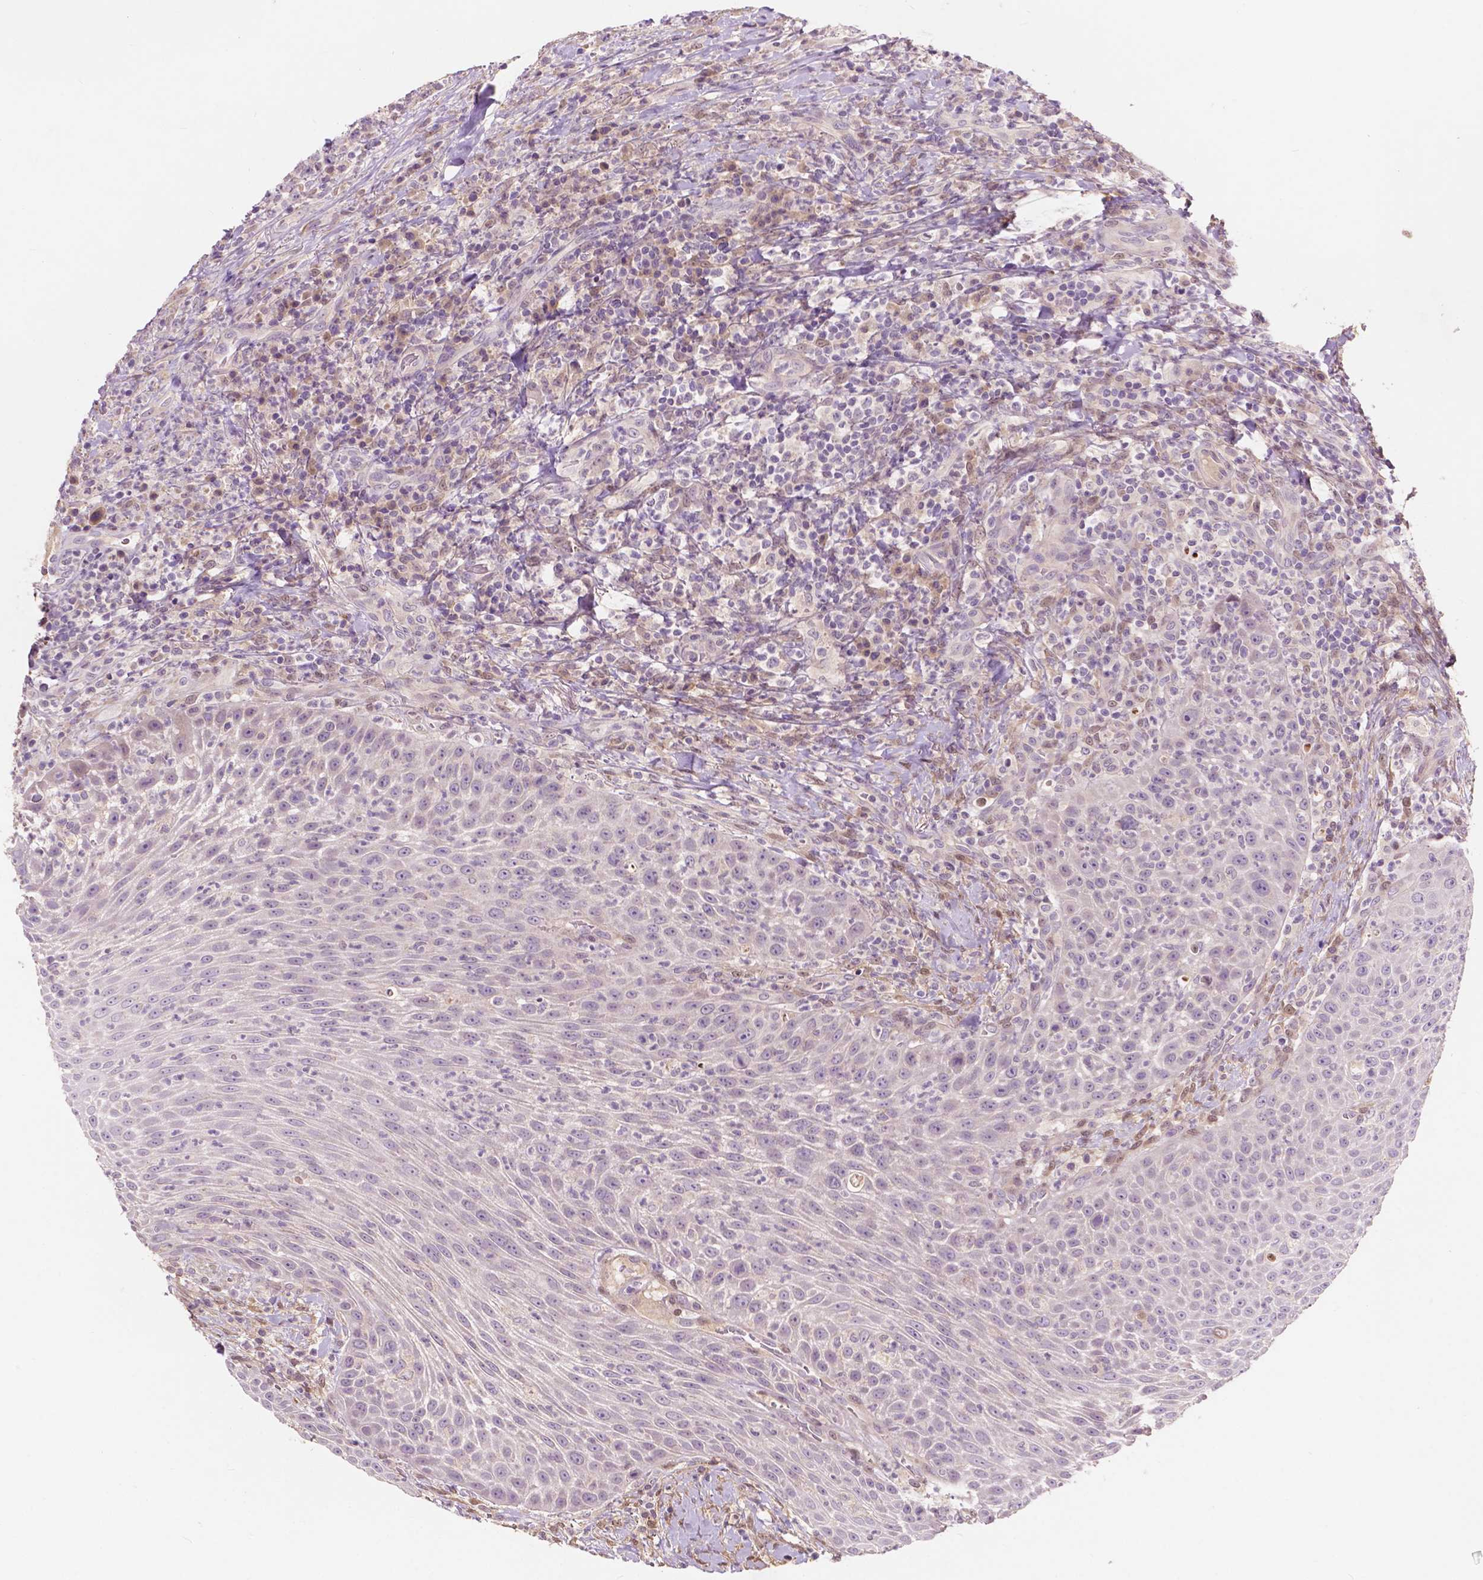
{"staining": {"intensity": "negative", "quantity": "none", "location": "none"}, "tissue": "head and neck cancer", "cell_type": "Tumor cells", "image_type": "cancer", "snomed": [{"axis": "morphology", "description": "Squamous cell carcinoma, NOS"}, {"axis": "topography", "description": "Head-Neck"}], "caption": "There is no significant expression in tumor cells of head and neck cancer (squamous cell carcinoma).", "gene": "GPR37", "patient": {"sex": "male", "age": 69}}